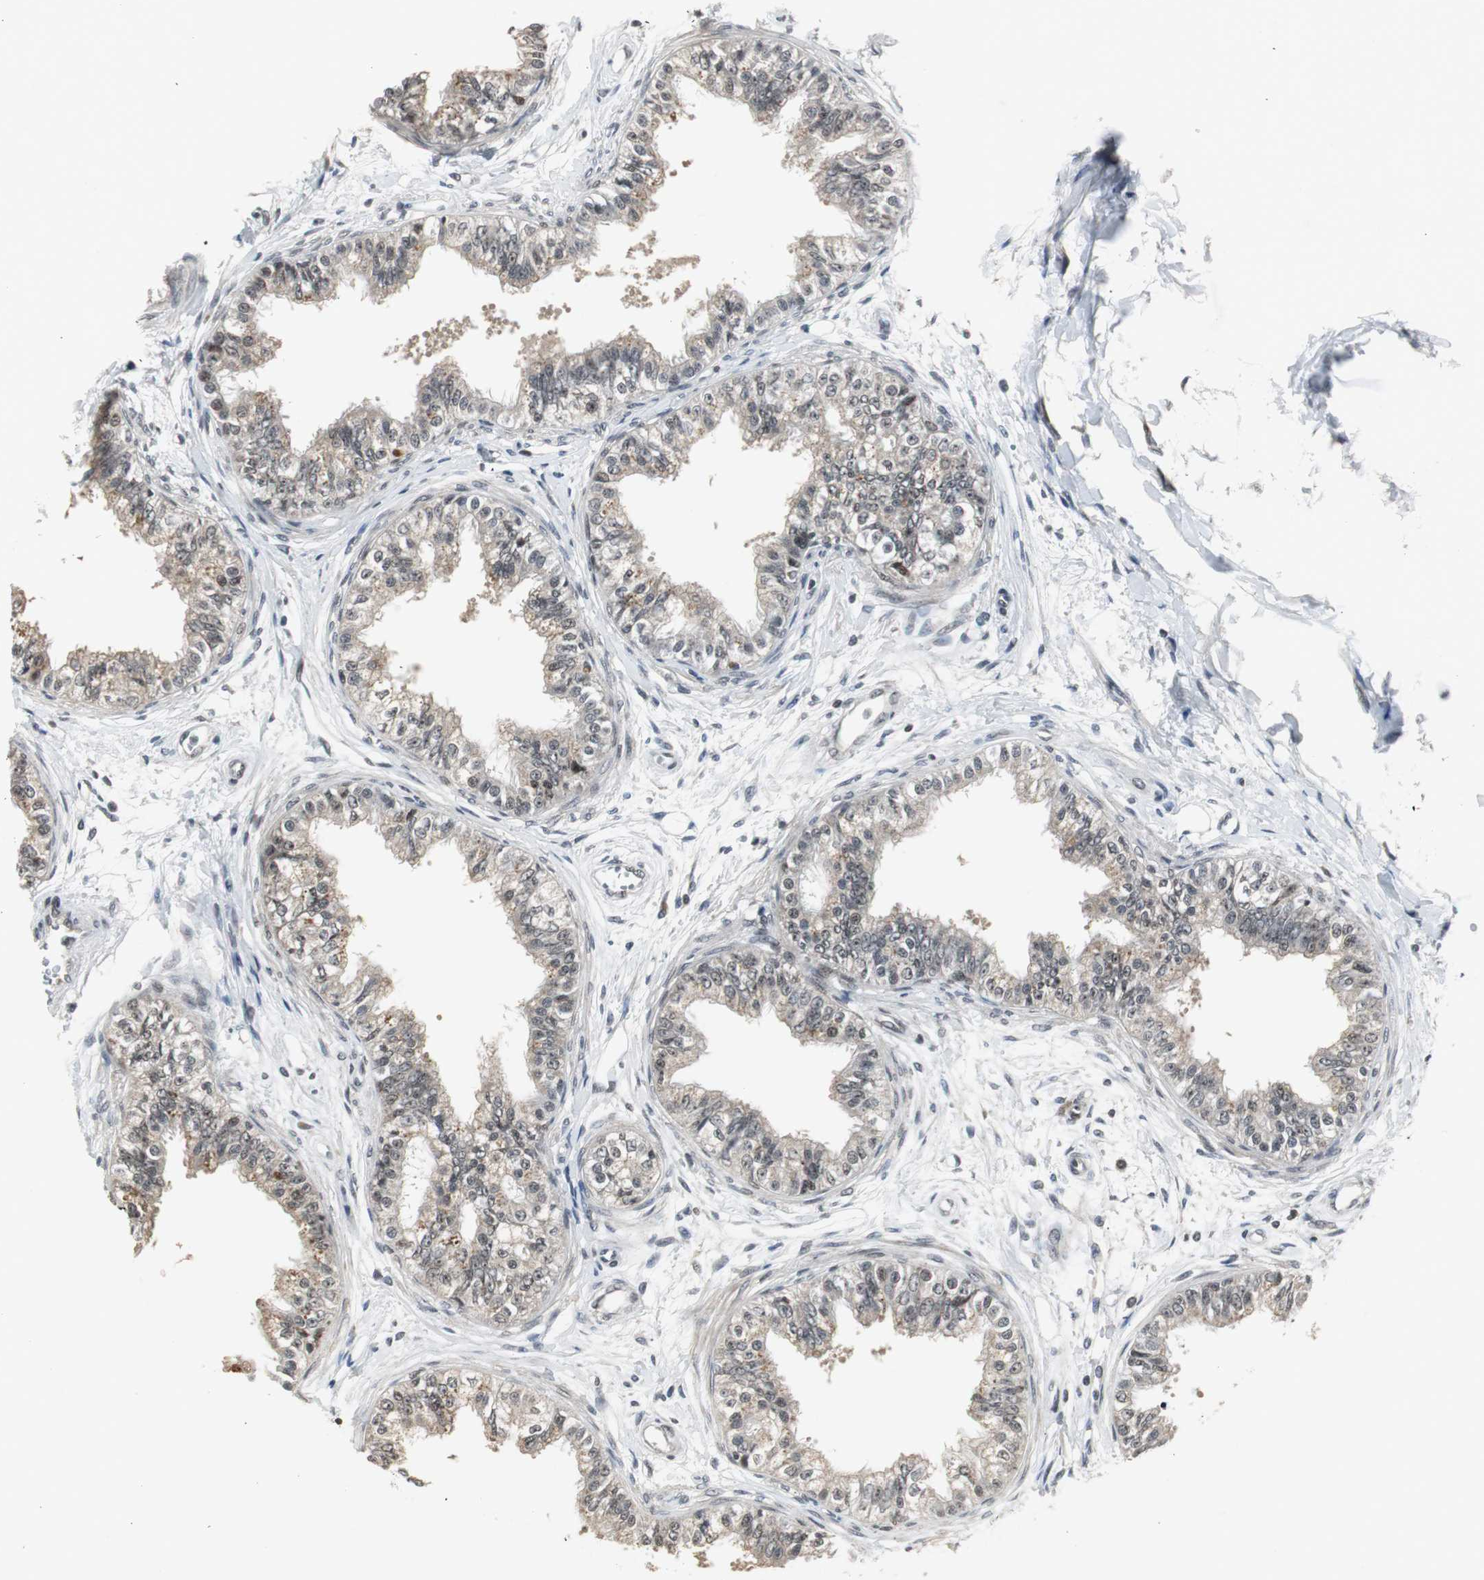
{"staining": {"intensity": "moderate", "quantity": "25%-75%", "location": "cytoplasmic/membranous,nuclear"}, "tissue": "epididymis", "cell_type": "Glandular cells", "image_type": "normal", "snomed": [{"axis": "morphology", "description": "Normal tissue, NOS"}, {"axis": "morphology", "description": "Adenocarcinoma, metastatic, NOS"}, {"axis": "topography", "description": "Testis"}, {"axis": "topography", "description": "Epididymis"}], "caption": "This is a photomicrograph of immunohistochemistry staining of unremarkable epididymis, which shows moderate positivity in the cytoplasmic/membranous,nuclear of glandular cells.", "gene": "MPG", "patient": {"sex": "male", "age": 26}}